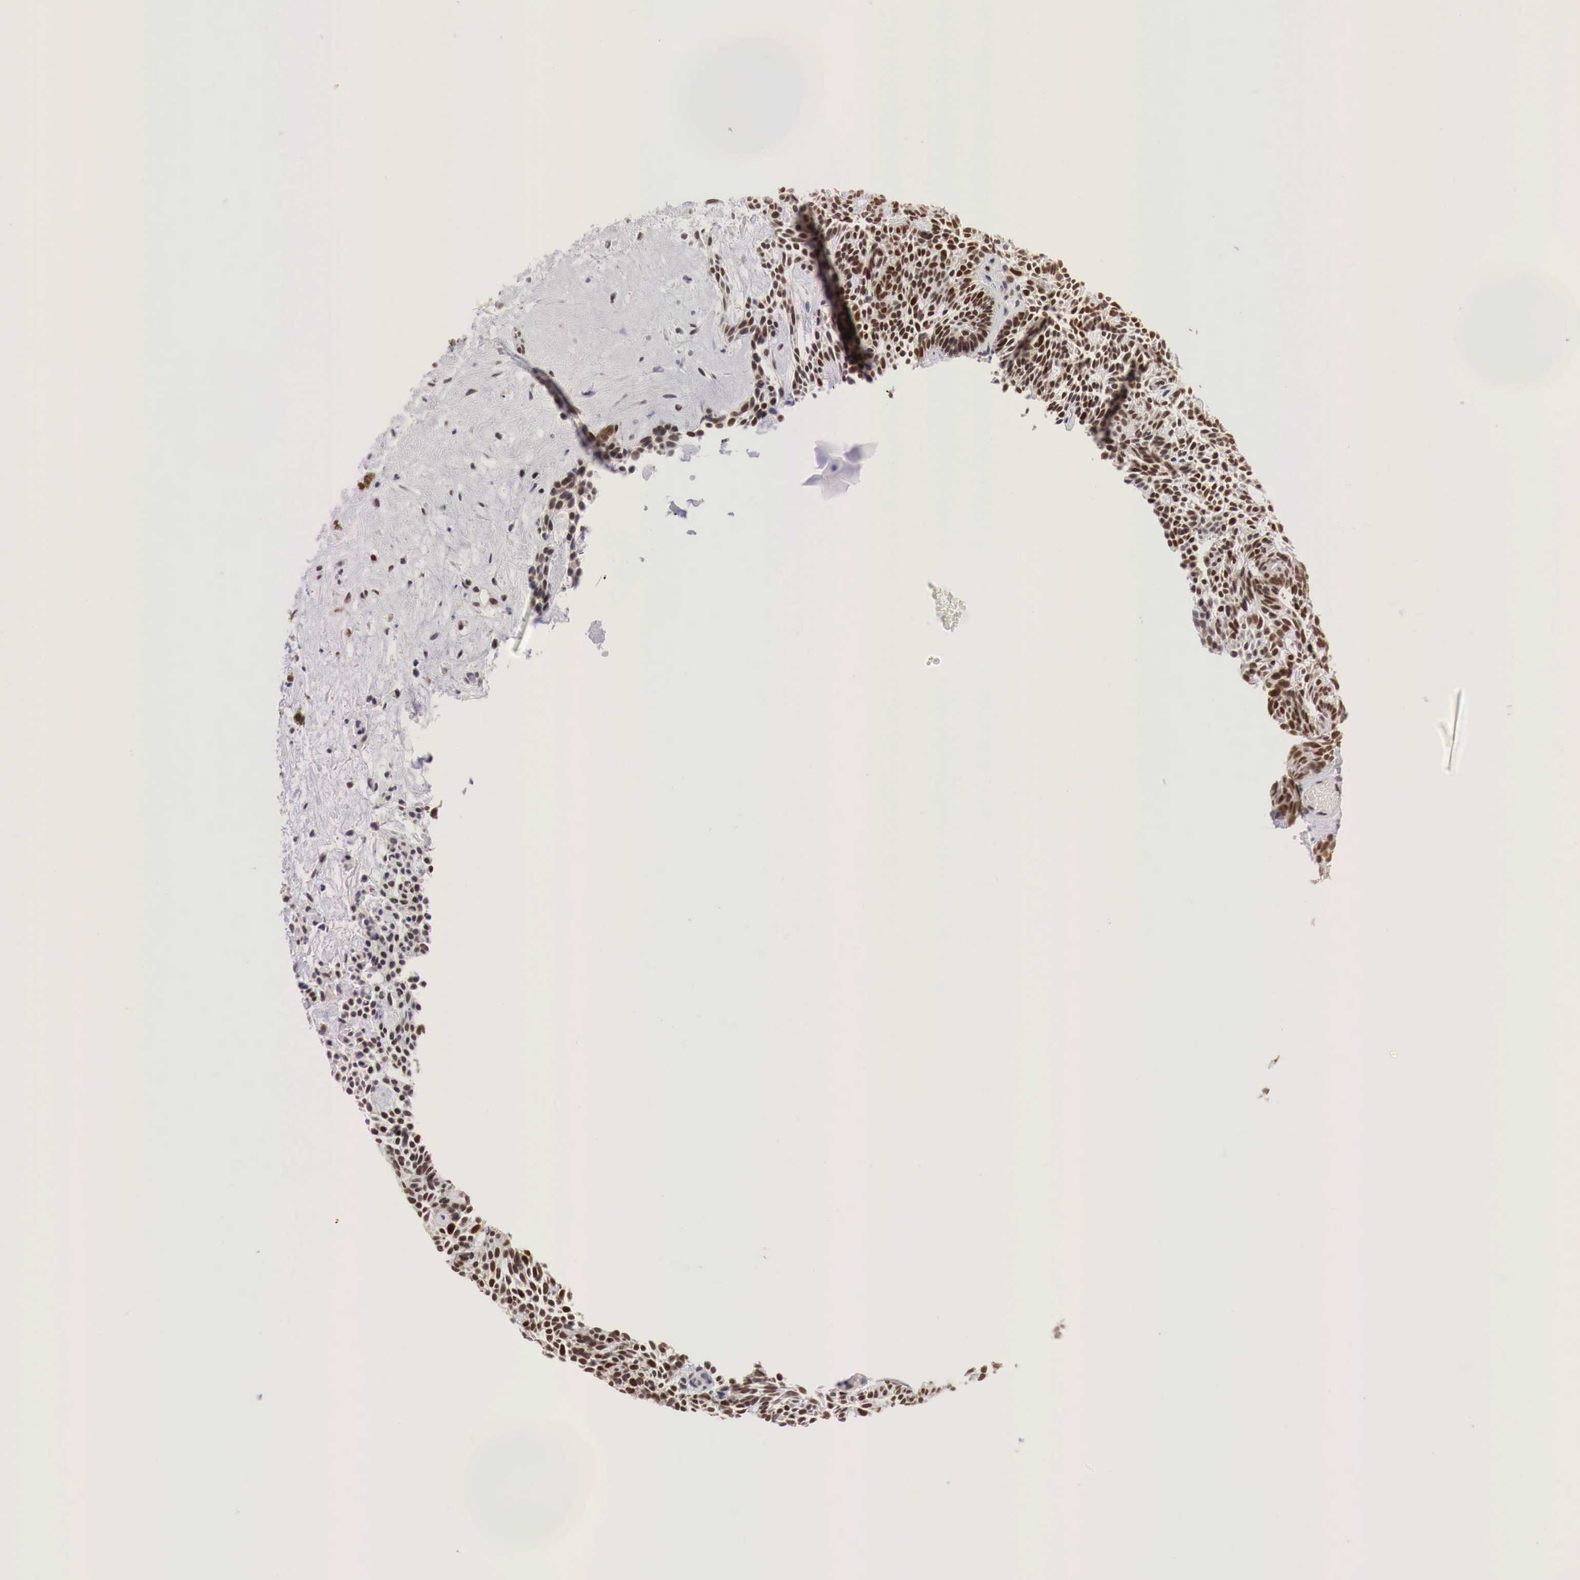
{"staining": {"intensity": "strong", "quantity": ">75%", "location": "cytoplasmic/membranous,nuclear"}, "tissue": "skin cancer", "cell_type": "Tumor cells", "image_type": "cancer", "snomed": [{"axis": "morphology", "description": "Basal cell carcinoma"}, {"axis": "topography", "description": "Skin"}], "caption": "Immunohistochemical staining of skin basal cell carcinoma shows high levels of strong cytoplasmic/membranous and nuclear expression in approximately >75% of tumor cells.", "gene": "PABIR2", "patient": {"sex": "male", "age": 58}}